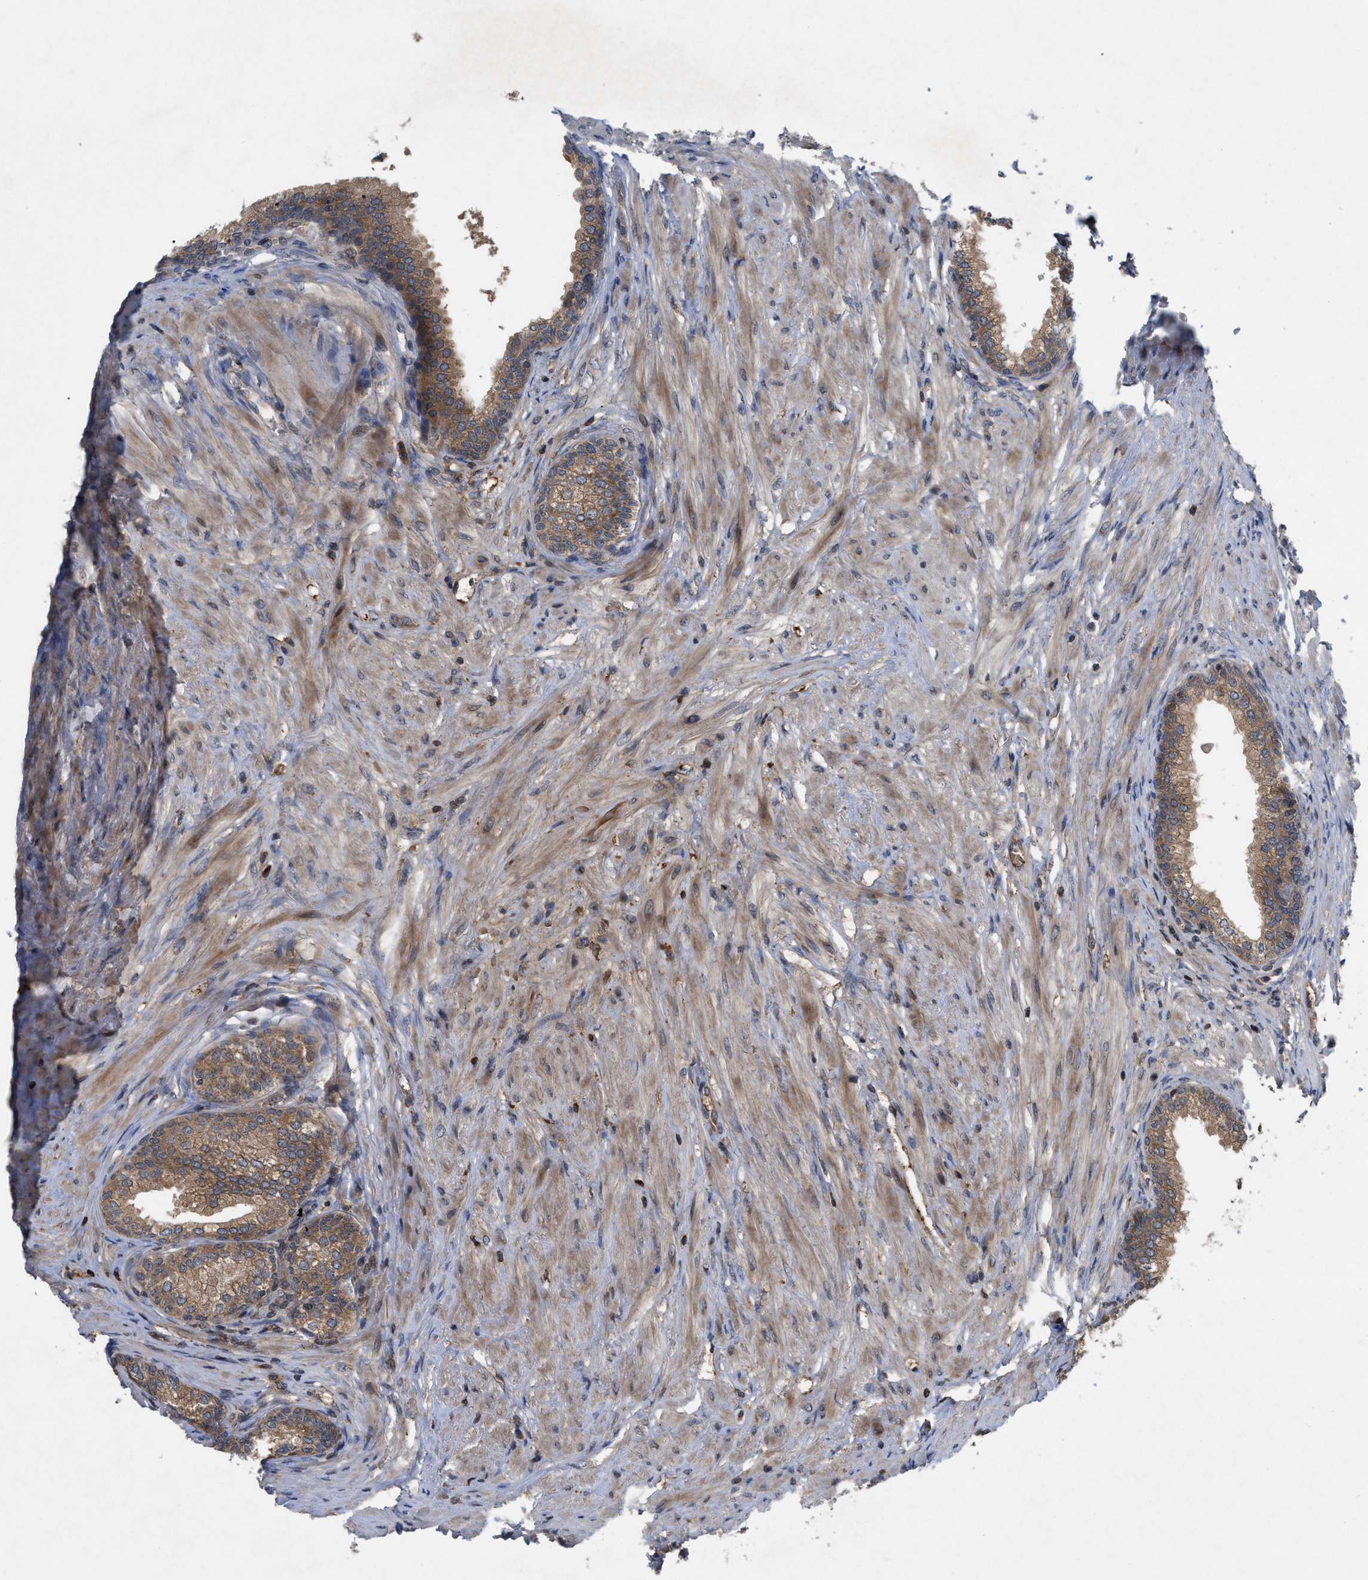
{"staining": {"intensity": "strong", "quantity": ">75%", "location": "cytoplasmic/membranous"}, "tissue": "prostate", "cell_type": "Glandular cells", "image_type": "normal", "snomed": [{"axis": "morphology", "description": "Normal tissue, NOS"}, {"axis": "morphology", "description": "Urothelial carcinoma, Low grade"}, {"axis": "topography", "description": "Urinary bladder"}, {"axis": "topography", "description": "Prostate"}], "caption": "Glandular cells display high levels of strong cytoplasmic/membranous positivity in about >75% of cells in benign human prostate. Ihc stains the protein of interest in brown and the nuclei are stained blue.", "gene": "RAB2A", "patient": {"sex": "male", "age": 60}}